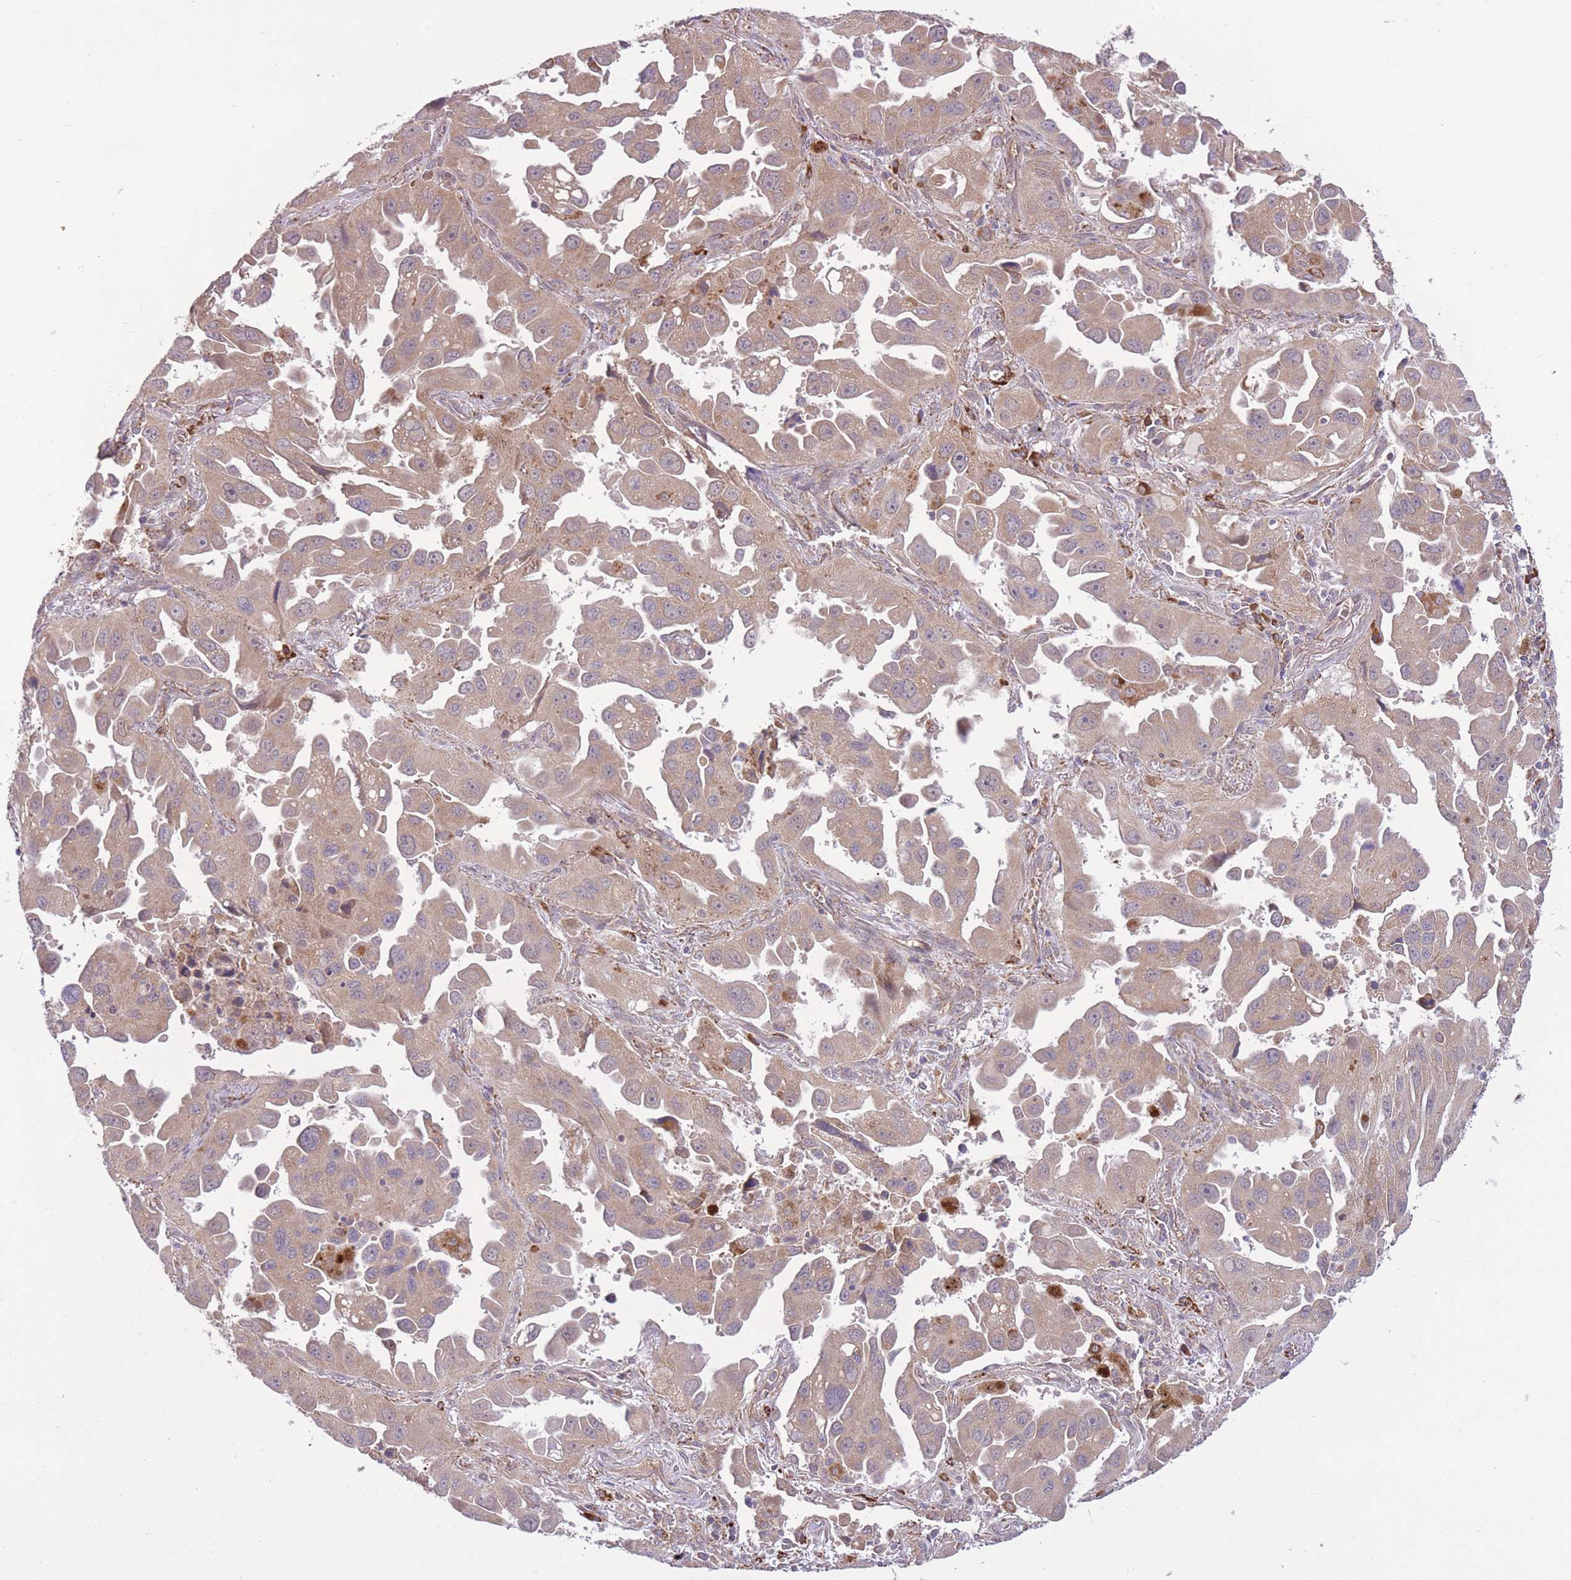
{"staining": {"intensity": "weak", "quantity": ">75%", "location": "cytoplasmic/membranous"}, "tissue": "lung cancer", "cell_type": "Tumor cells", "image_type": "cancer", "snomed": [{"axis": "morphology", "description": "Adenocarcinoma, NOS"}, {"axis": "topography", "description": "Lung"}], "caption": "Immunohistochemistry photomicrograph of human adenocarcinoma (lung) stained for a protein (brown), which shows low levels of weak cytoplasmic/membranous expression in approximately >75% of tumor cells.", "gene": "POLR3F", "patient": {"sex": "male", "age": 66}}